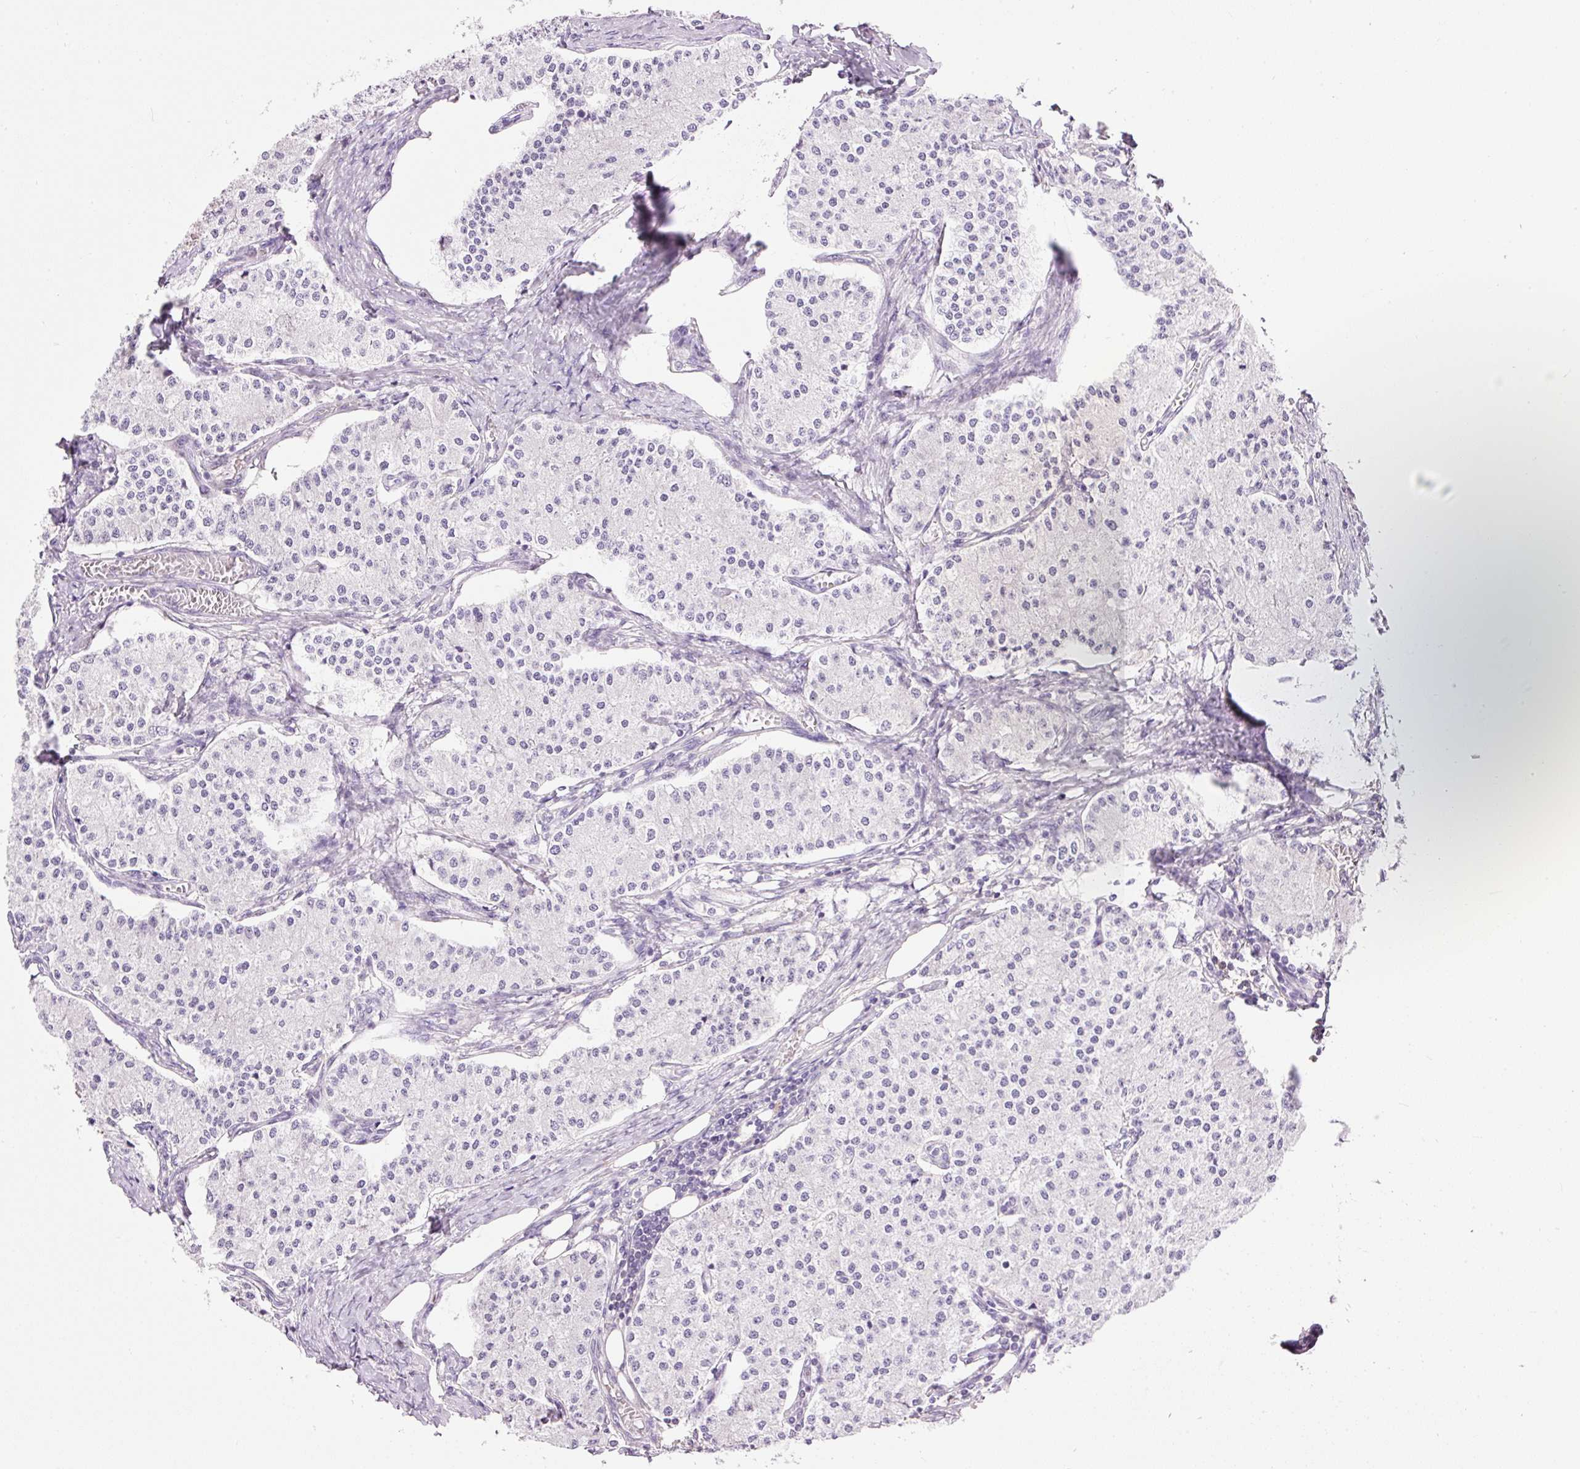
{"staining": {"intensity": "negative", "quantity": "none", "location": "none"}, "tissue": "carcinoid", "cell_type": "Tumor cells", "image_type": "cancer", "snomed": [{"axis": "morphology", "description": "Carcinoid, malignant, NOS"}, {"axis": "topography", "description": "Colon"}], "caption": "This is an immunohistochemistry (IHC) histopathology image of human carcinoid. There is no expression in tumor cells.", "gene": "PRPF38B", "patient": {"sex": "female", "age": 52}}